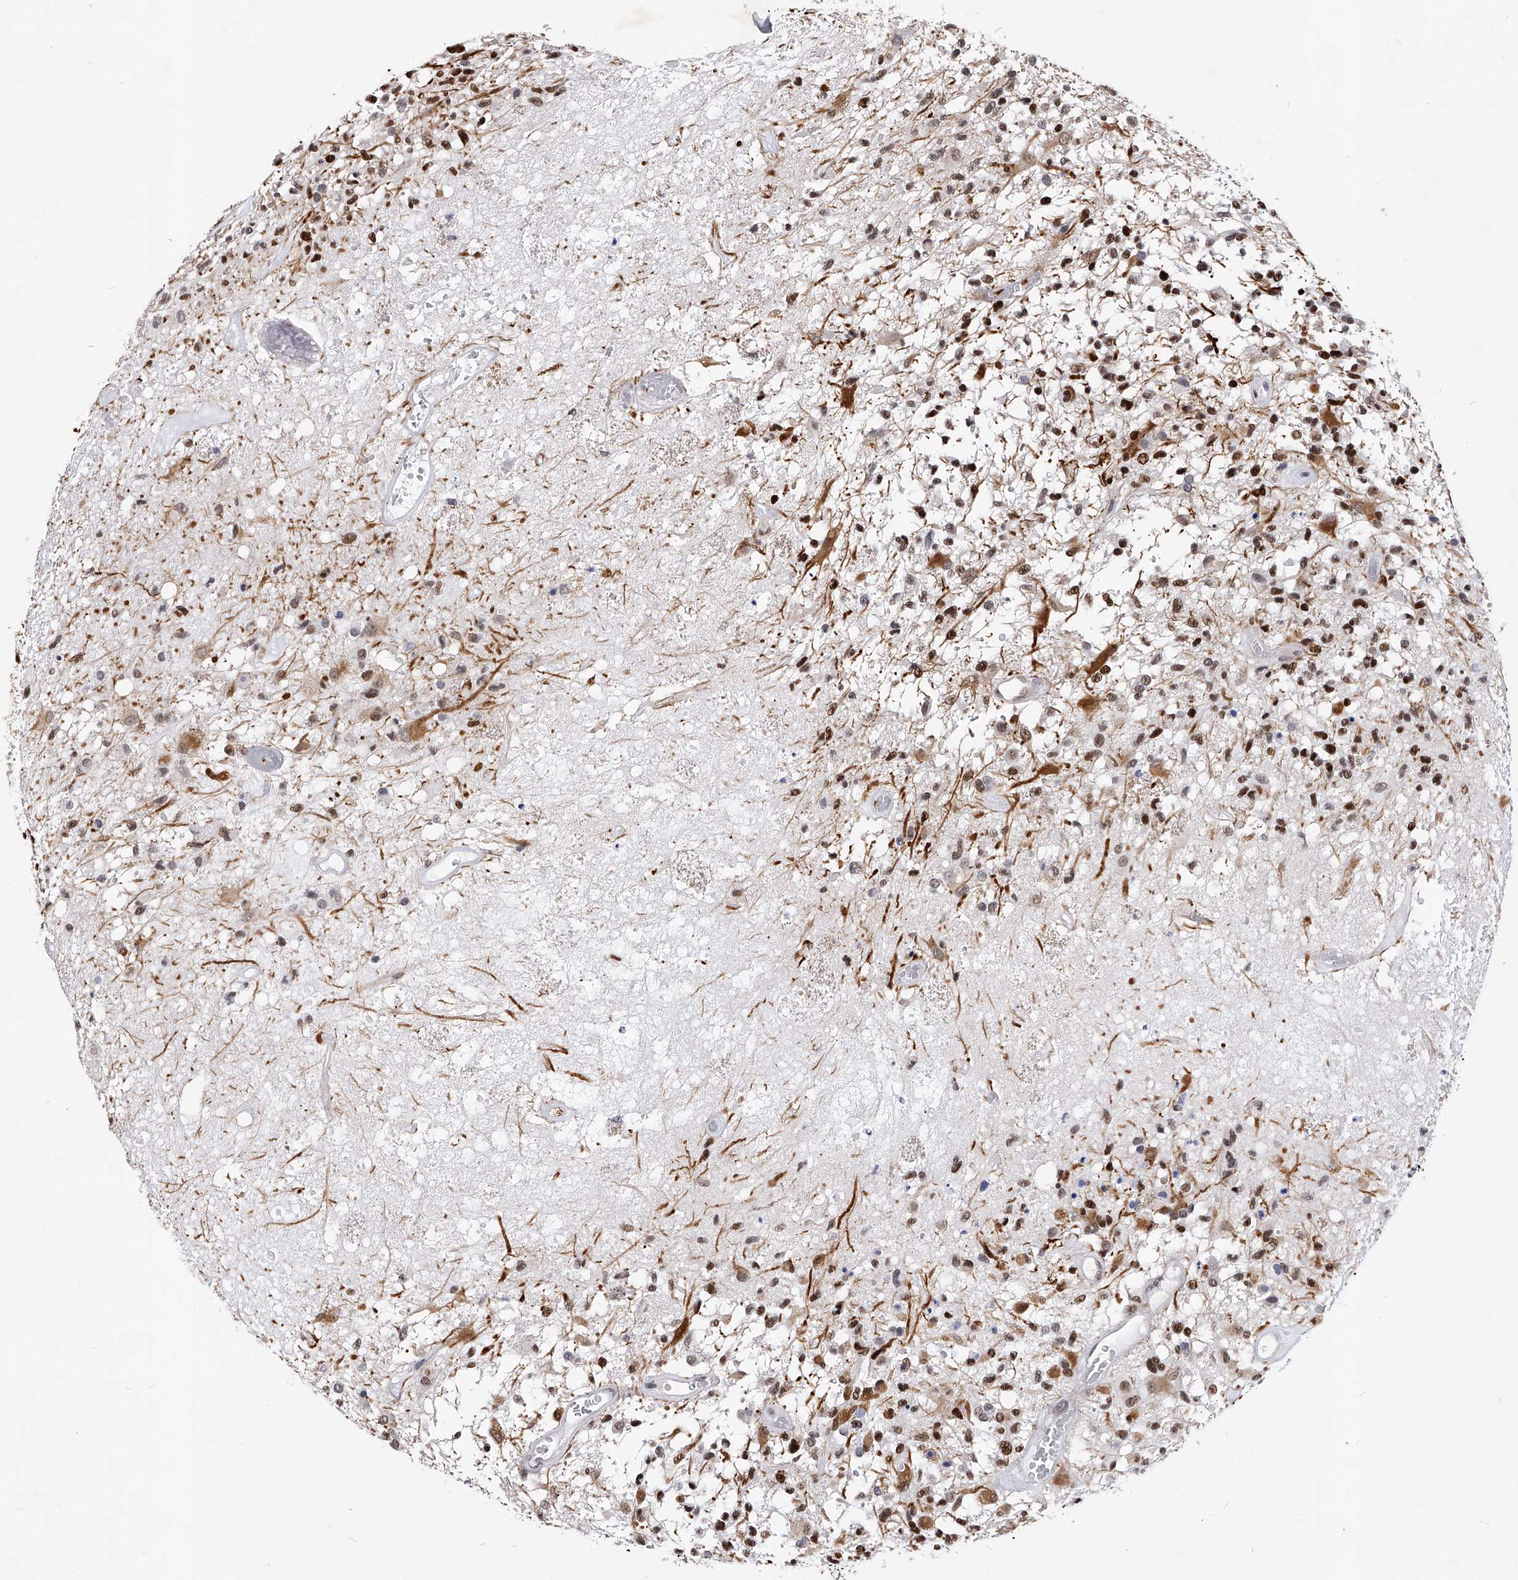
{"staining": {"intensity": "strong", "quantity": ">75%", "location": "nuclear"}, "tissue": "glioma", "cell_type": "Tumor cells", "image_type": "cancer", "snomed": [{"axis": "morphology", "description": "Glioma, malignant, High grade"}, {"axis": "morphology", "description": "Glioblastoma, NOS"}, {"axis": "topography", "description": "Brain"}], "caption": "There is high levels of strong nuclear staining in tumor cells of malignant high-grade glioma, as demonstrated by immunohistochemical staining (brown color).", "gene": "TESK2", "patient": {"sex": "male", "age": 60}}